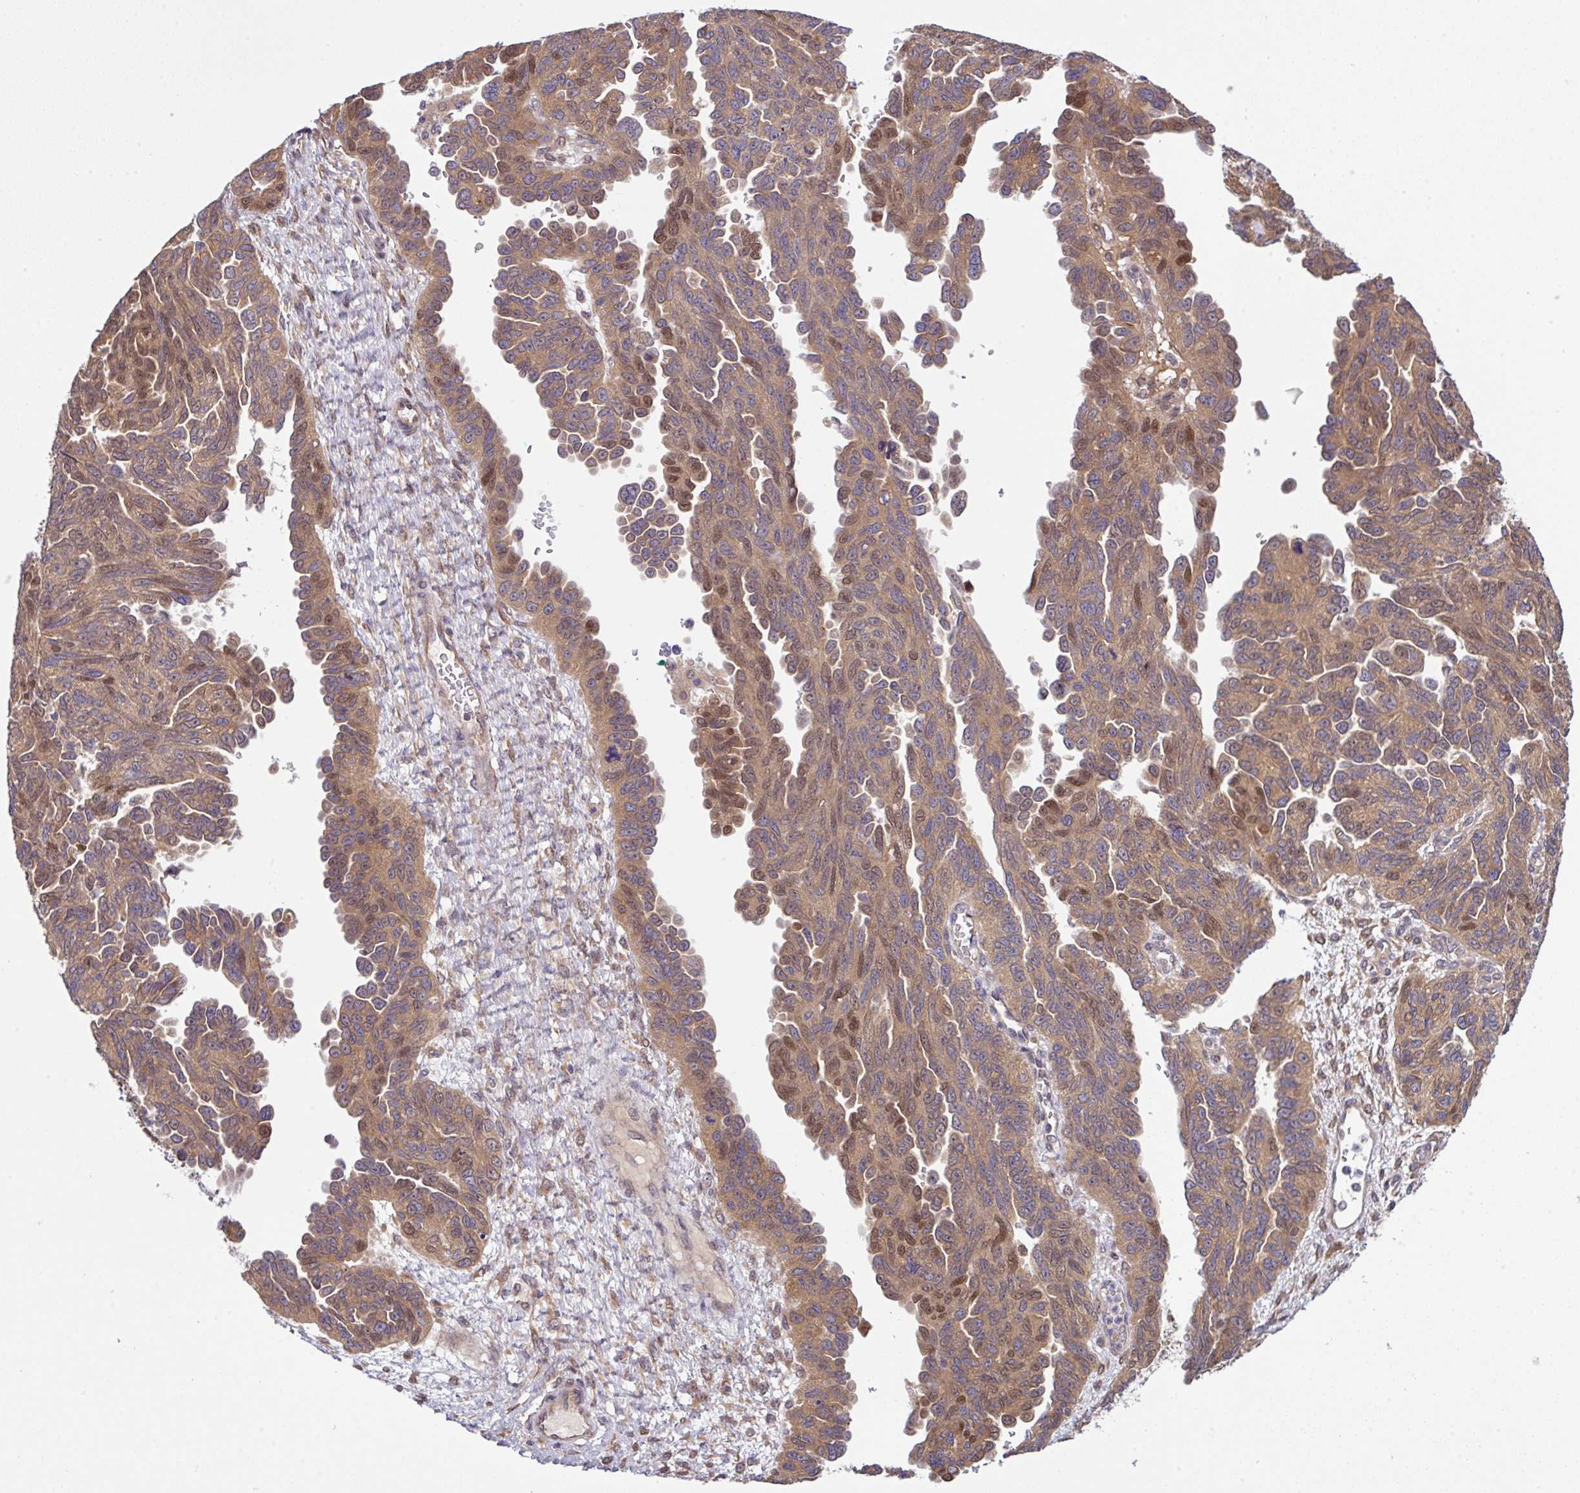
{"staining": {"intensity": "moderate", "quantity": ">75%", "location": "cytoplasmic/membranous,nuclear"}, "tissue": "ovarian cancer", "cell_type": "Tumor cells", "image_type": "cancer", "snomed": [{"axis": "morphology", "description": "Cystadenocarcinoma, serous, NOS"}, {"axis": "topography", "description": "Ovary"}], "caption": "A micrograph of human ovarian serous cystadenocarcinoma stained for a protein reveals moderate cytoplasmic/membranous and nuclear brown staining in tumor cells. The staining was performed using DAB to visualize the protein expression in brown, while the nuclei were stained in blue with hematoxylin (Magnification: 20x).", "gene": "UBE4A", "patient": {"sex": "female", "age": 64}}